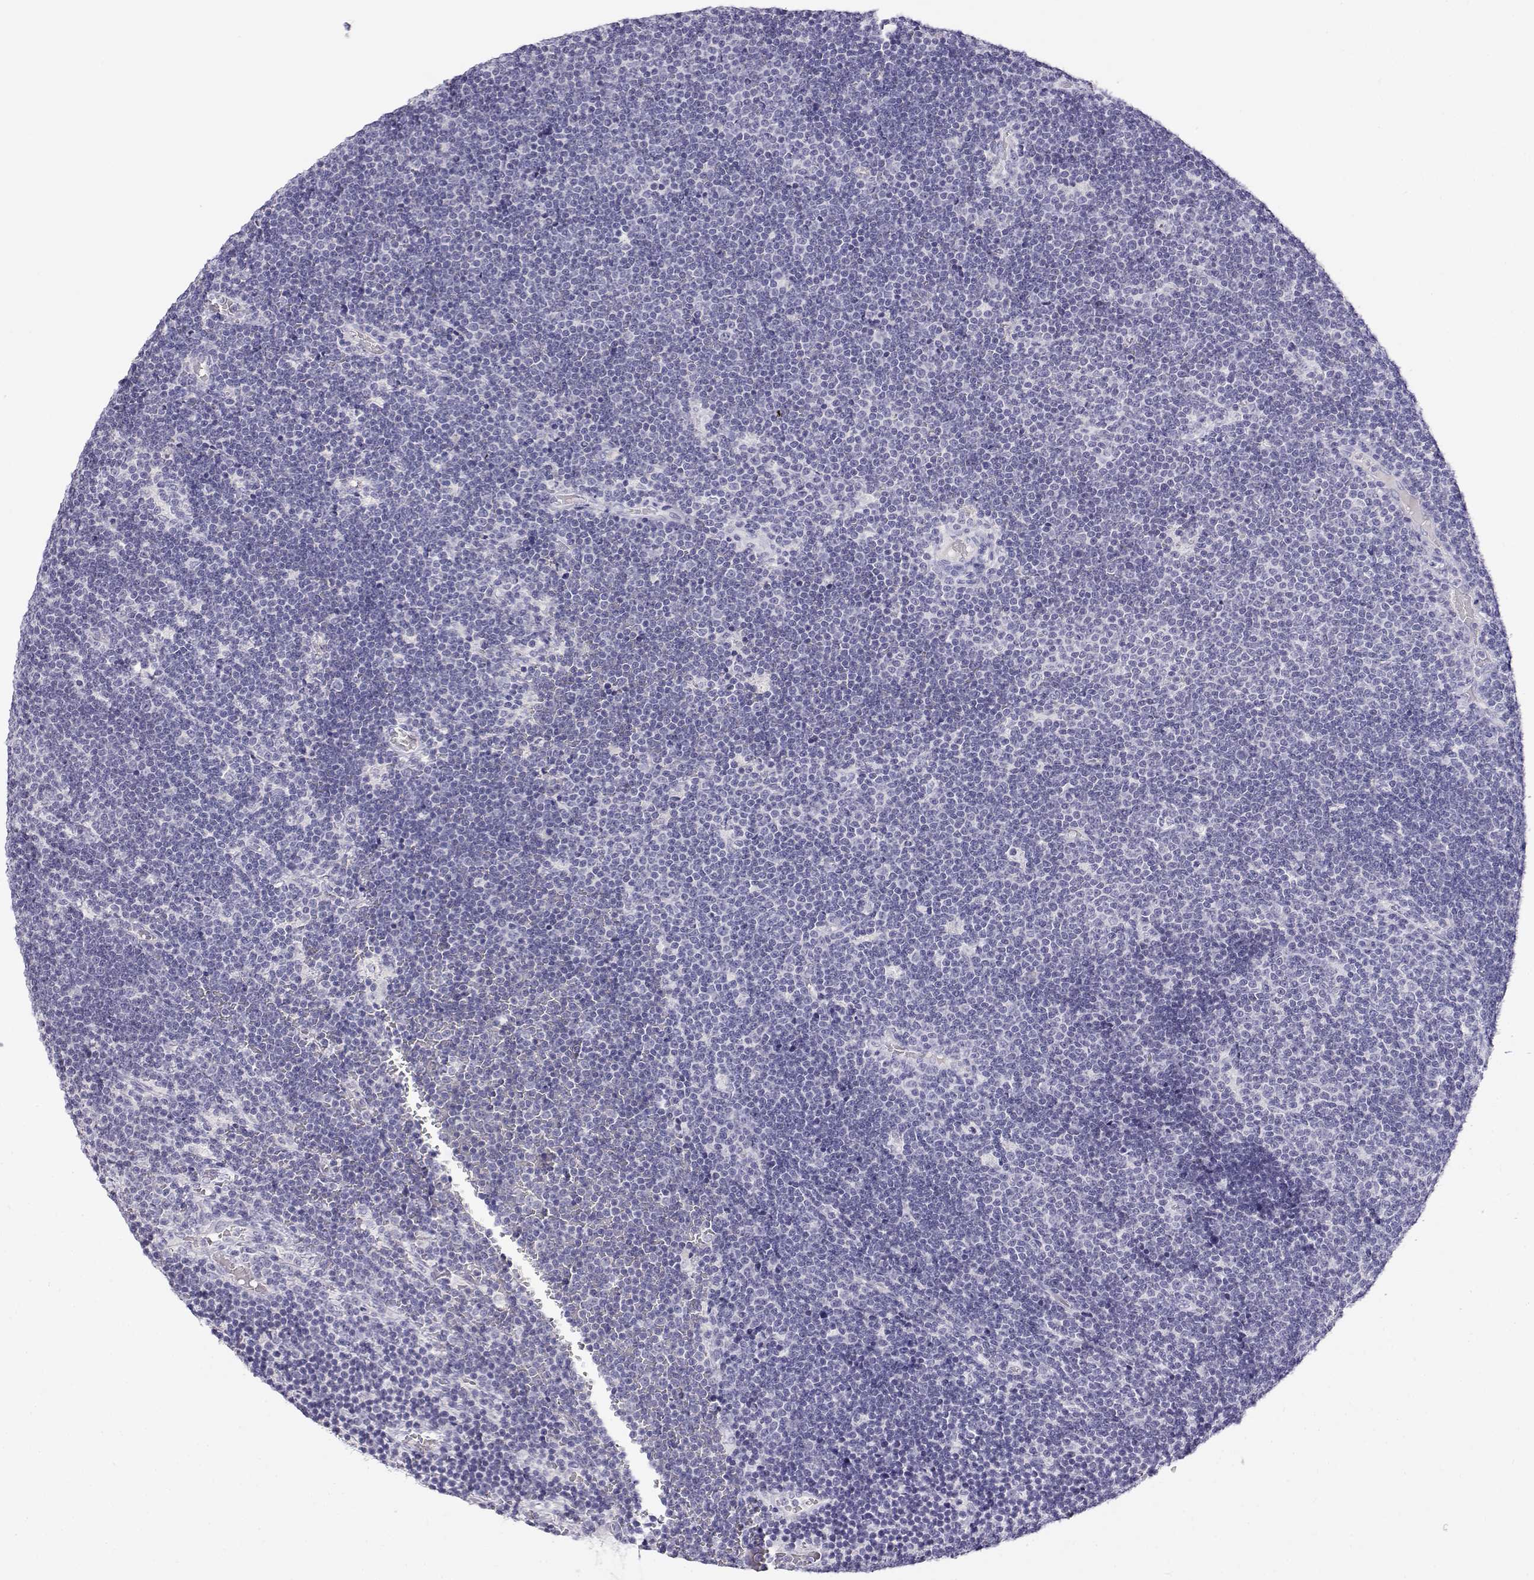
{"staining": {"intensity": "negative", "quantity": "none", "location": "none"}, "tissue": "lymphoma", "cell_type": "Tumor cells", "image_type": "cancer", "snomed": [{"axis": "morphology", "description": "Malignant lymphoma, non-Hodgkin's type, Low grade"}, {"axis": "topography", "description": "Brain"}], "caption": "Tumor cells show no significant staining in low-grade malignant lymphoma, non-Hodgkin's type.", "gene": "GPR174", "patient": {"sex": "female", "age": 66}}